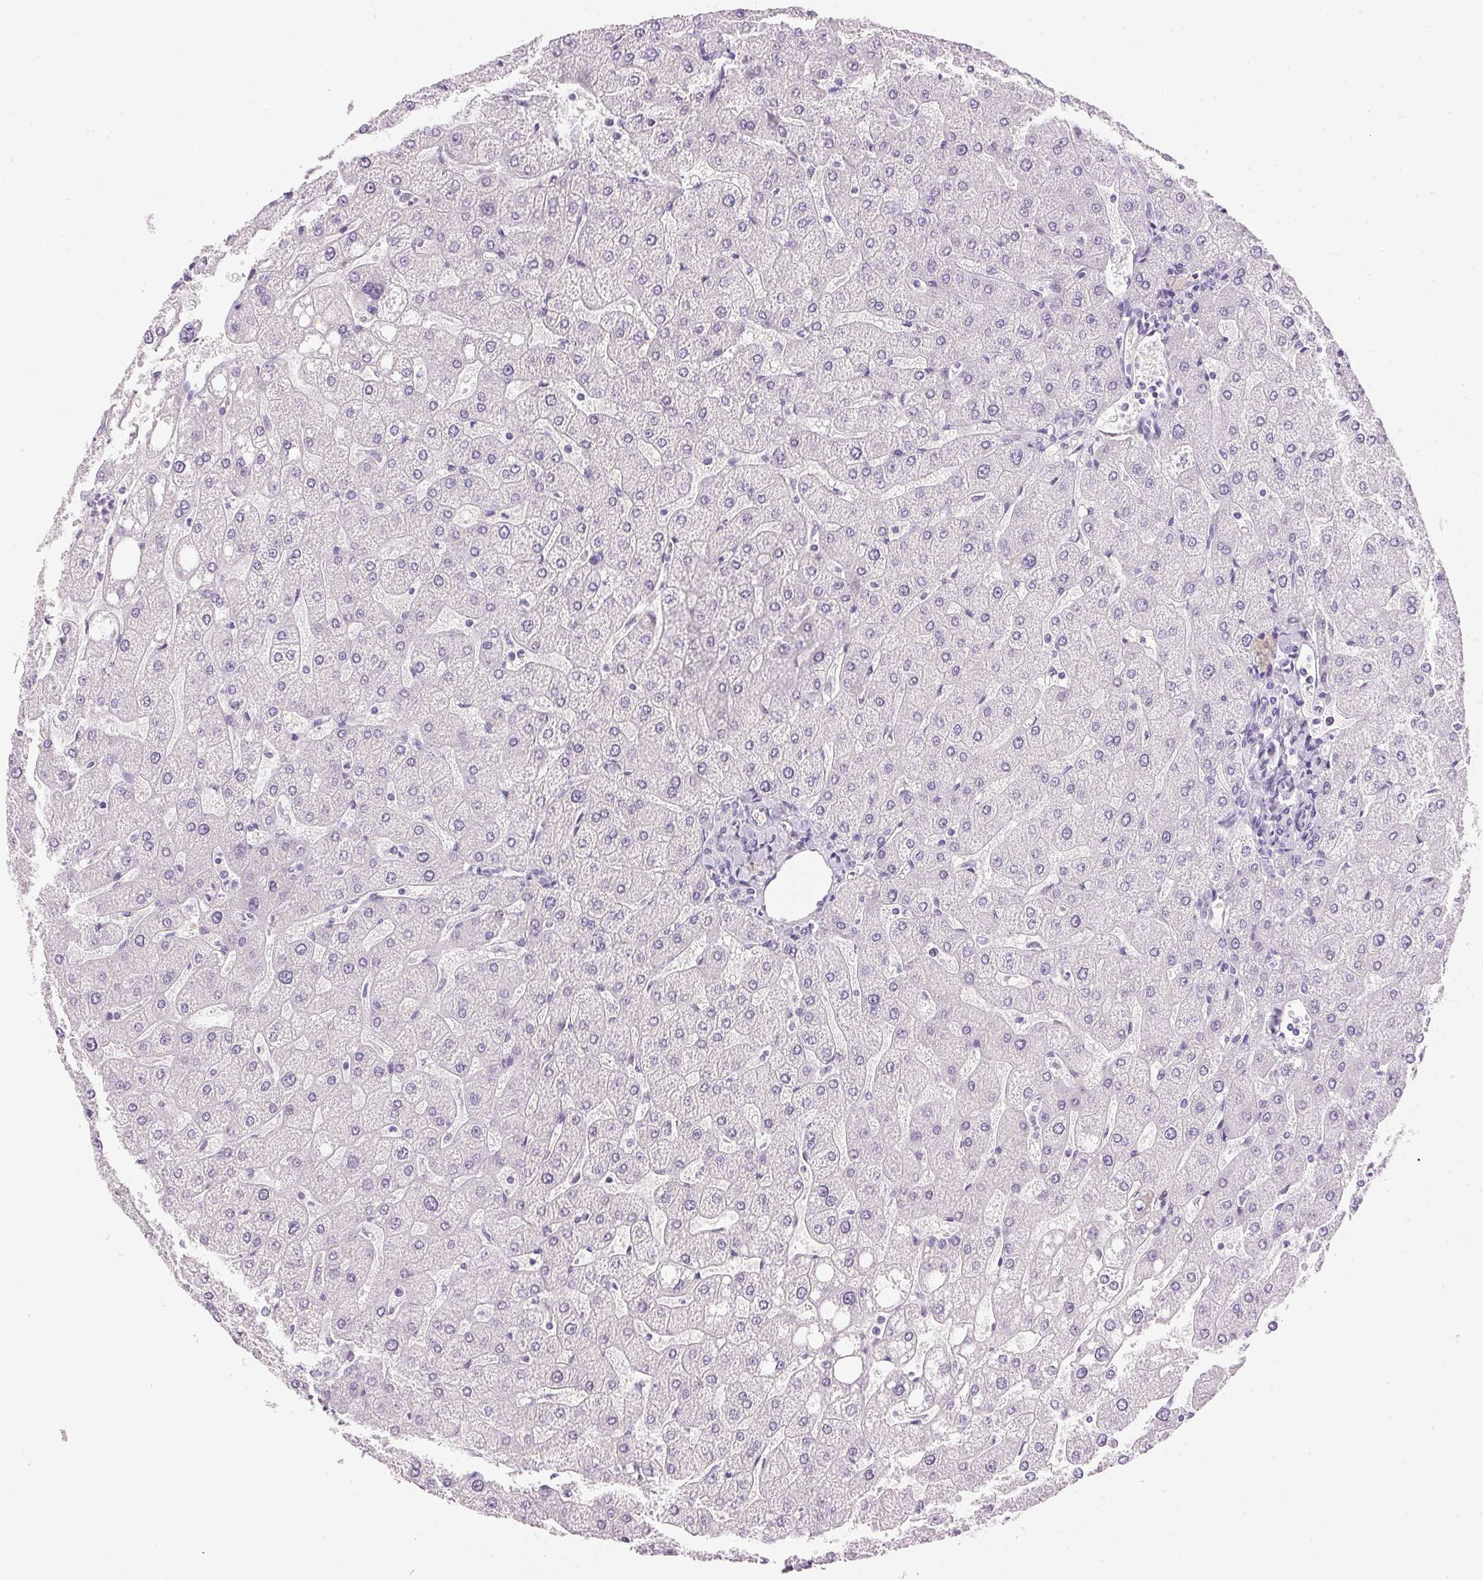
{"staining": {"intensity": "negative", "quantity": "none", "location": "none"}, "tissue": "liver", "cell_type": "Cholangiocytes", "image_type": "normal", "snomed": [{"axis": "morphology", "description": "Normal tissue, NOS"}, {"axis": "topography", "description": "Liver"}], "caption": "Normal liver was stained to show a protein in brown. There is no significant expression in cholangiocytes.", "gene": "IGFBP1", "patient": {"sex": "male", "age": 67}}